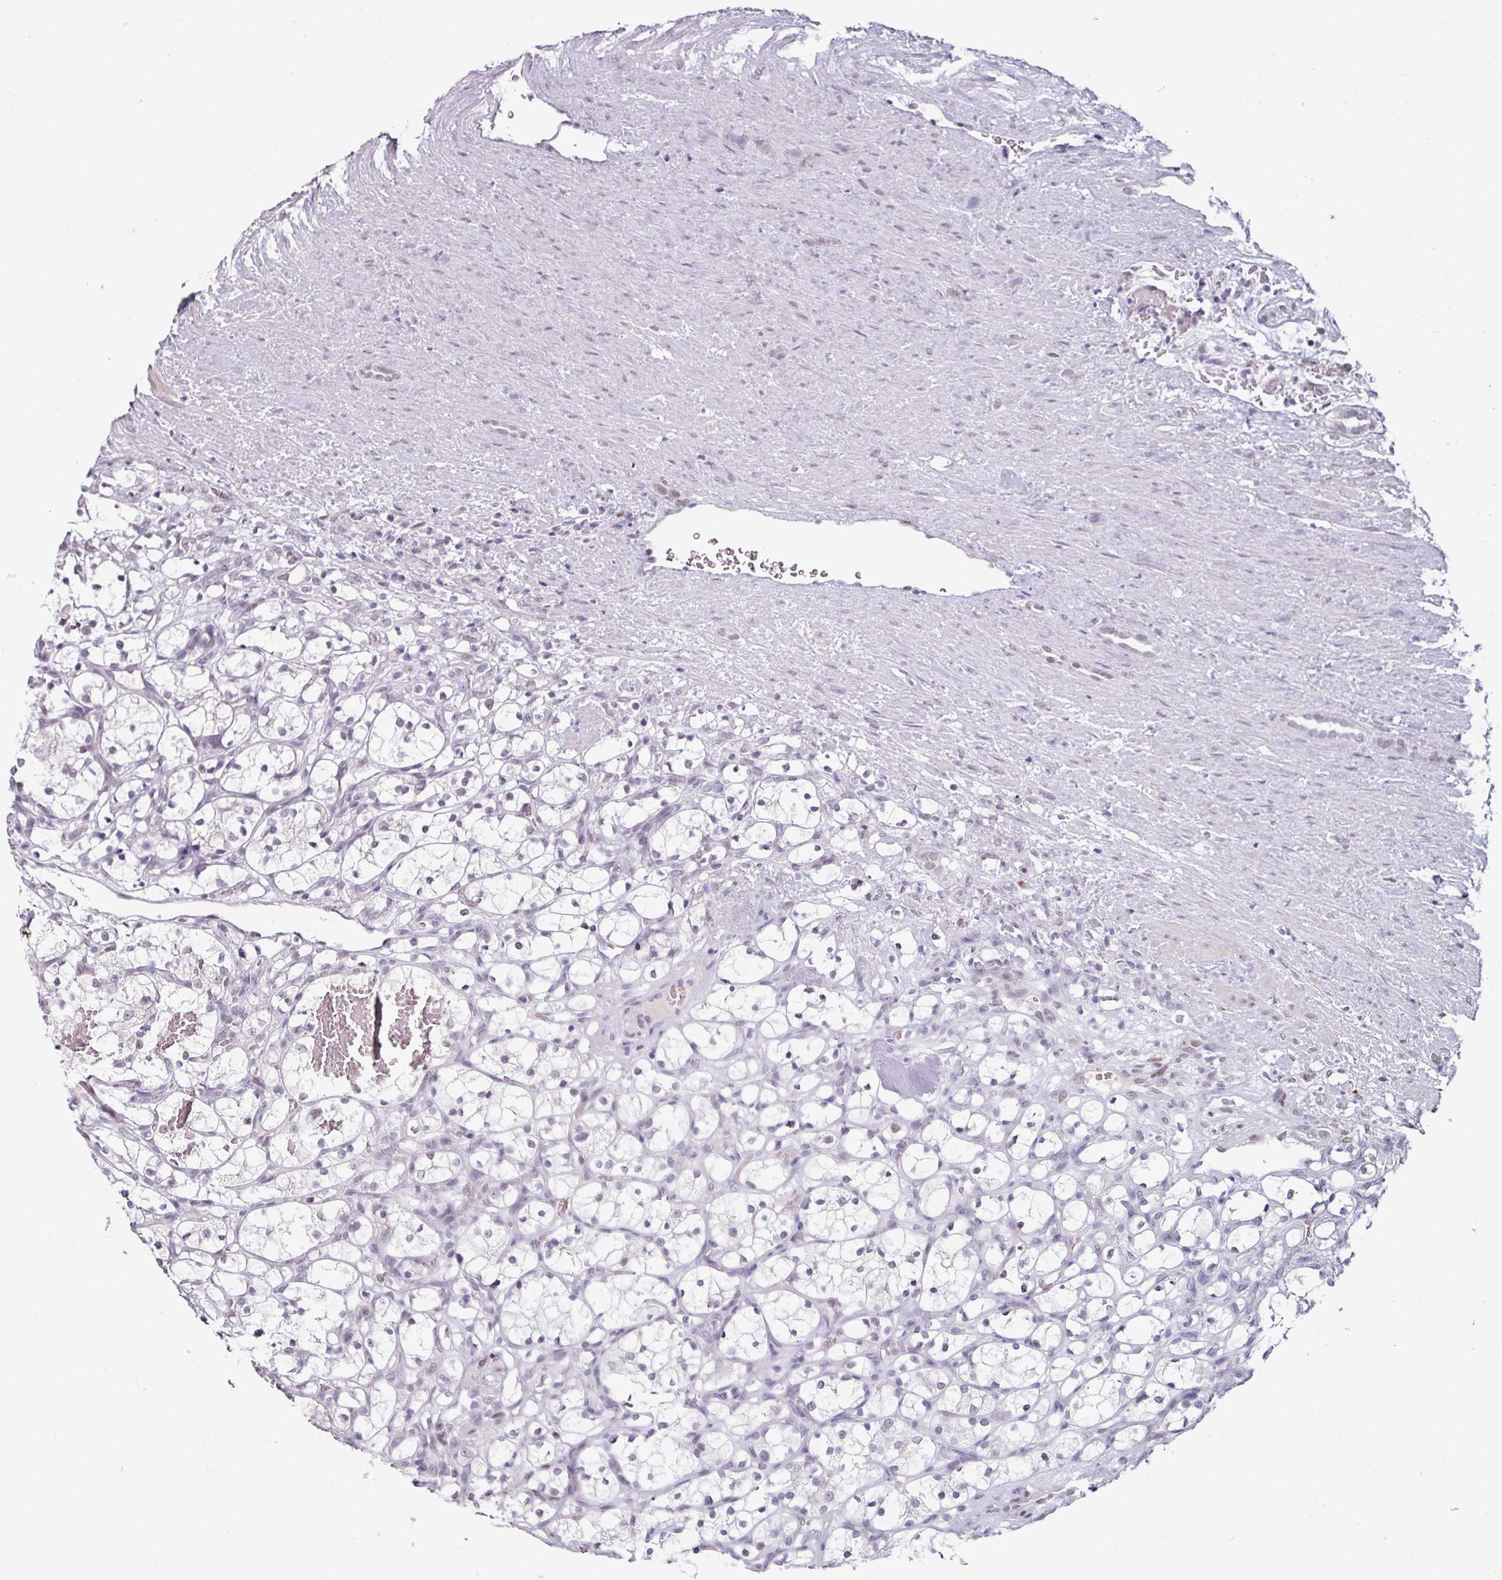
{"staining": {"intensity": "negative", "quantity": "none", "location": "none"}, "tissue": "renal cancer", "cell_type": "Tumor cells", "image_type": "cancer", "snomed": [{"axis": "morphology", "description": "Adenocarcinoma, NOS"}, {"axis": "topography", "description": "Kidney"}], "caption": "The image shows no staining of tumor cells in renal cancer (adenocarcinoma).", "gene": "ELK1", "patient": {"sex": "female", "age": 69}}